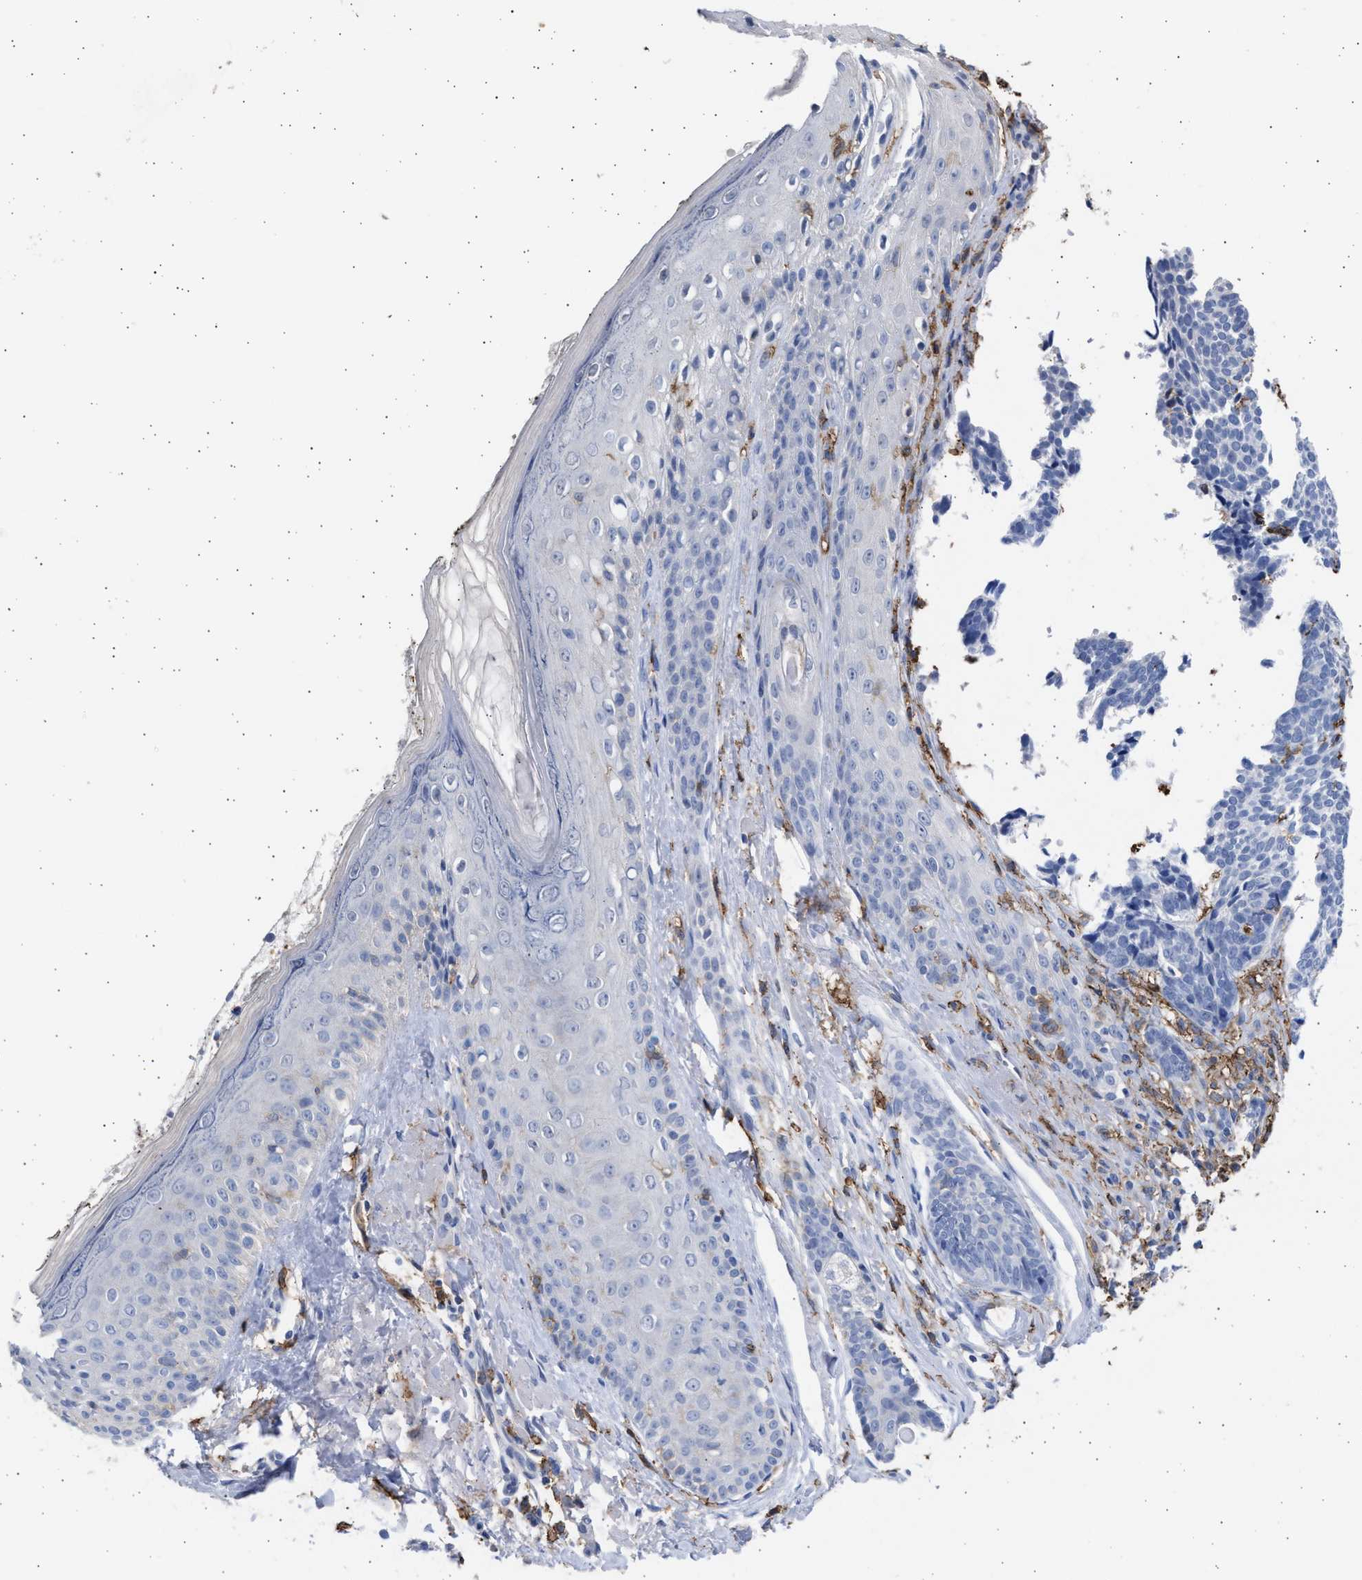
{"staining": {"intensity": "negative", "quantity": "none", "location": "none"}, "tissue": "skin cancer", "cell_type": "Tumor cells", "image_type": "cancer", "snomed": [{"axis": "morphology", "description": "Basal cell carcinoma"}, {"axis": "topography", "description": "Skin"}], "caption": "Immunohistochemistry histopathology image of neoplastic tissue: skin cancer stained with DAB (3,3'-diaminobenzidine) displays no significant protein positivity in tumor cells.", "gene": "FCER1A", "patient": {"sex": "male", "age": 84}}